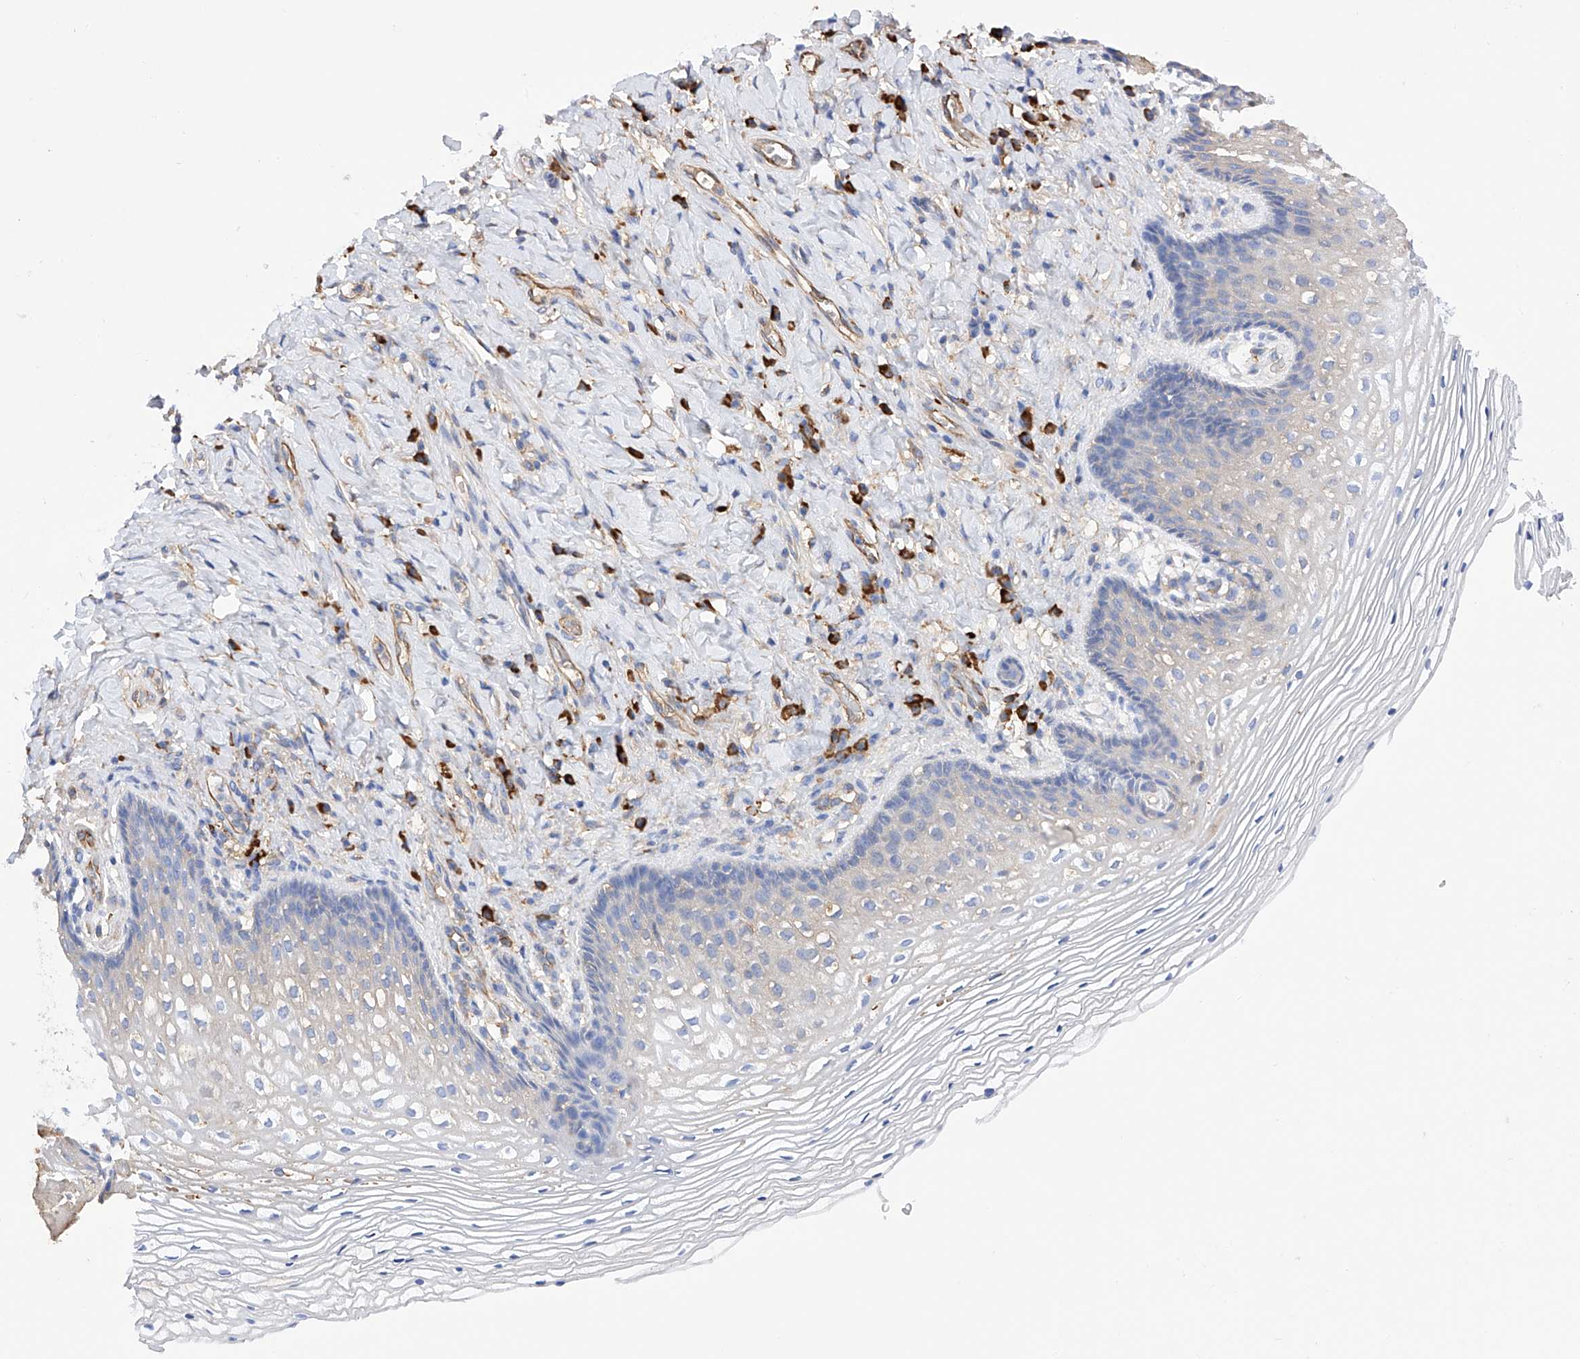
{"staining": {"intensity": "weak", "quantity": "25%-75%", "location": "cytoplasmic/membranous"}, "tissue": "vagina", "cell_type": "Squamous epithelial cells", "image_type": "normal", "snomed": [{"axis": "morphology", "description": "Normal tissue, NOS"}, {"axis": "topography", "description": "Vagina"}], "caption": "This histopathology image reveals benign vagina stained with immunohistochemistry (IHC) to label a protein in brown. The cytoplasmic/membranous of squamous epithelial cells show weak positivity for the protein. Nuclei are counter-stained blue.", "gene": "PDIA5", "patient": {"sex": "female", "age": 60}}